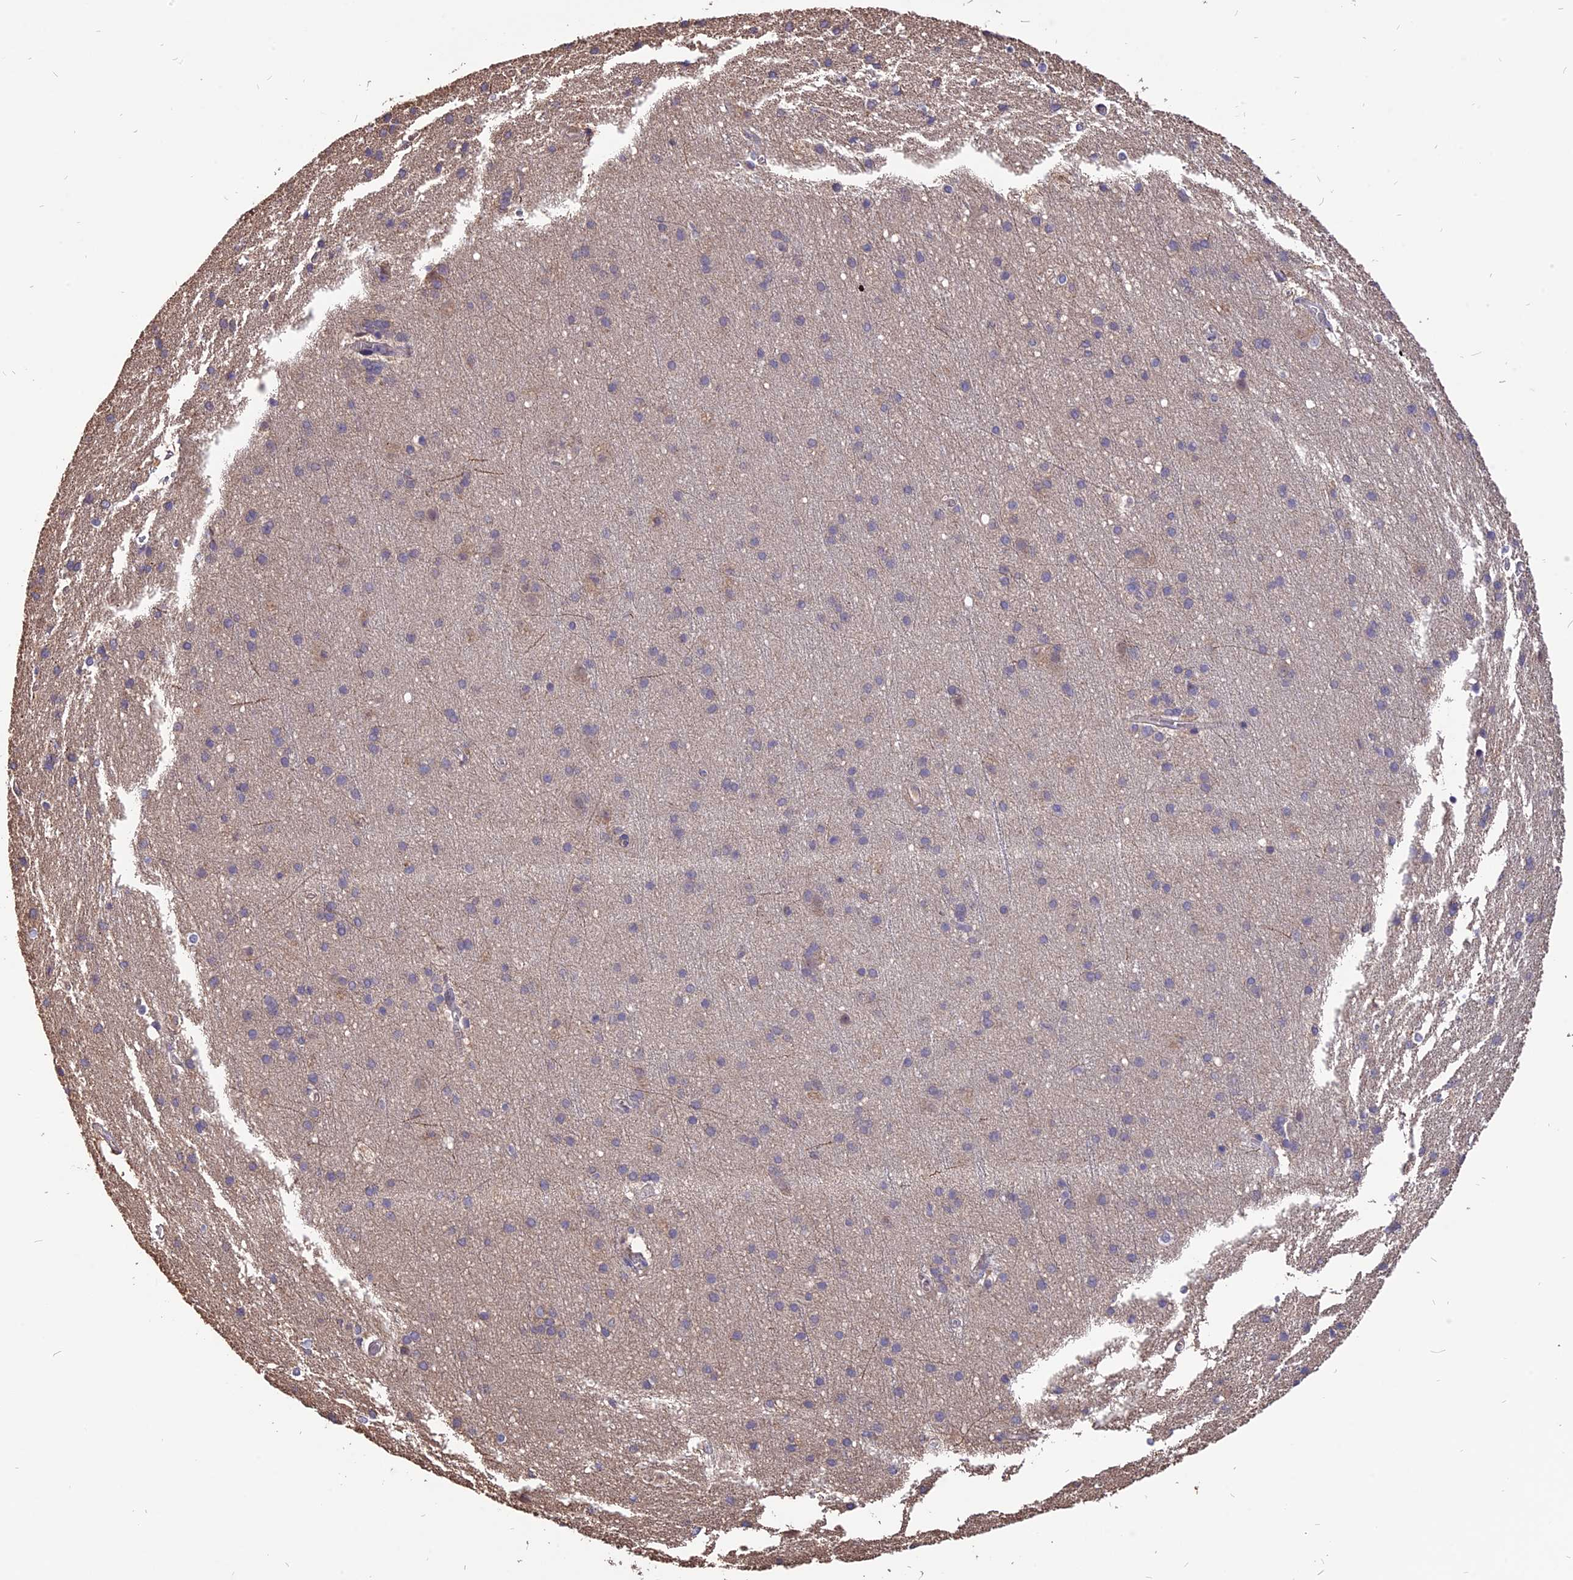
{"staining": {"intensity": "negative", "quantity": "none", "location": "none"}, "tissue": "cerebral cortex", "cell_type": "Endothelial cells", "image_type": "normal", "snomed": [{"axis": "morphology", "description": "Normal tissue, NOS"}, {"axis": "topography", "description": "Cerebral cortex"}], "caption": "Immunohistochemistry of unremarkable cerebral cortex exhibits no positivity in endothelial cells.", "gene": "CARMIL2", "patient": {"sex": "male", "age": 54}}